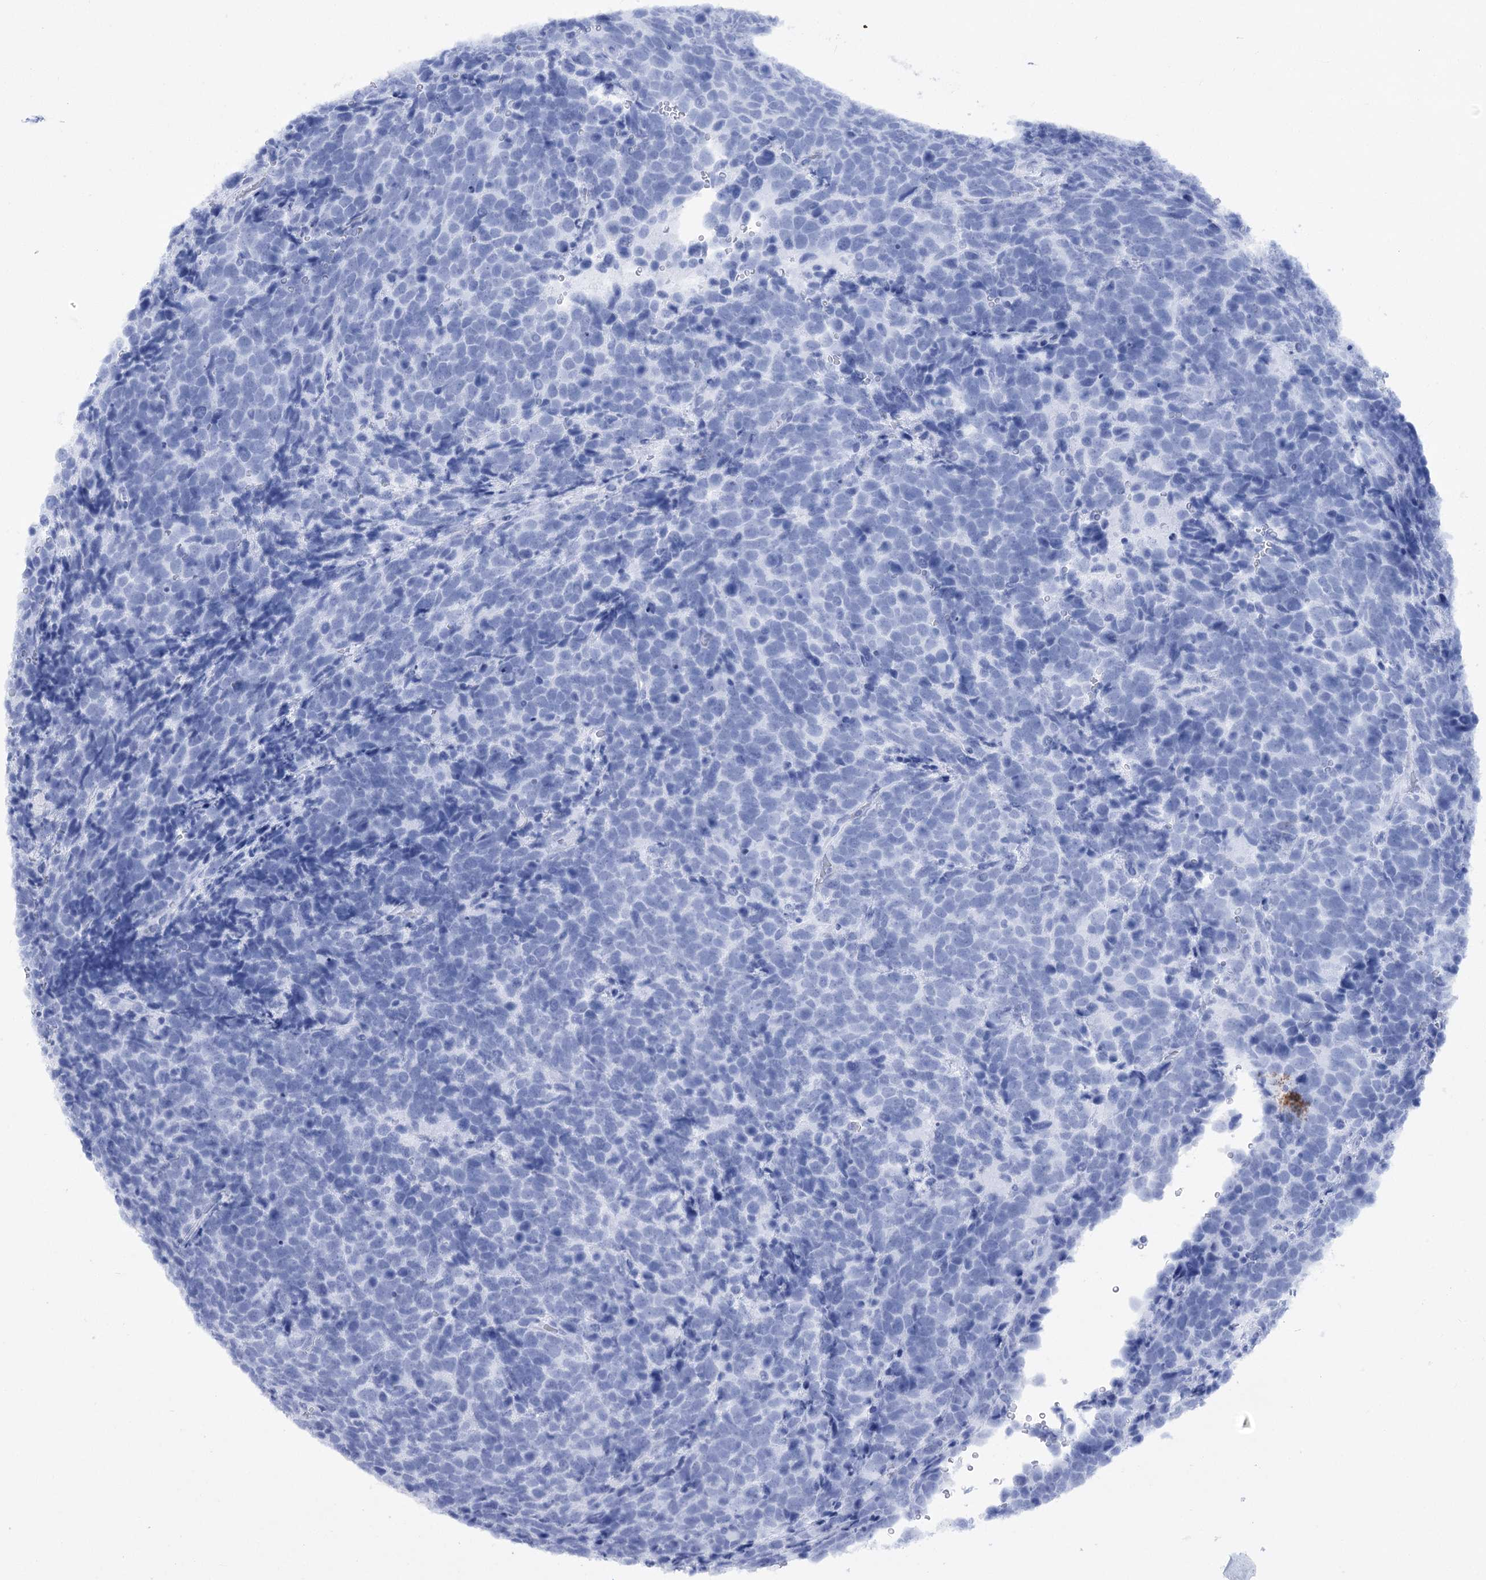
{"staining": {"intensity": "negative", "quantity": "none", "location": "none"}, "tissue": "urothelial cancer", "cell_type": "Tumor cells", "image_type": "cancer", "snomed": [{"axis": "morphology", "description": "Urothelial carcinoma, High grade"}, {"axis": "topography", "description": "Urinary bladder"}], "caption": "Protein analysis of urothelial carcinoma (high-grade) reveals no significant positivity in tumor cells.", "gene": "SIAE", "patient": {"sex": "female", "age": 82}}